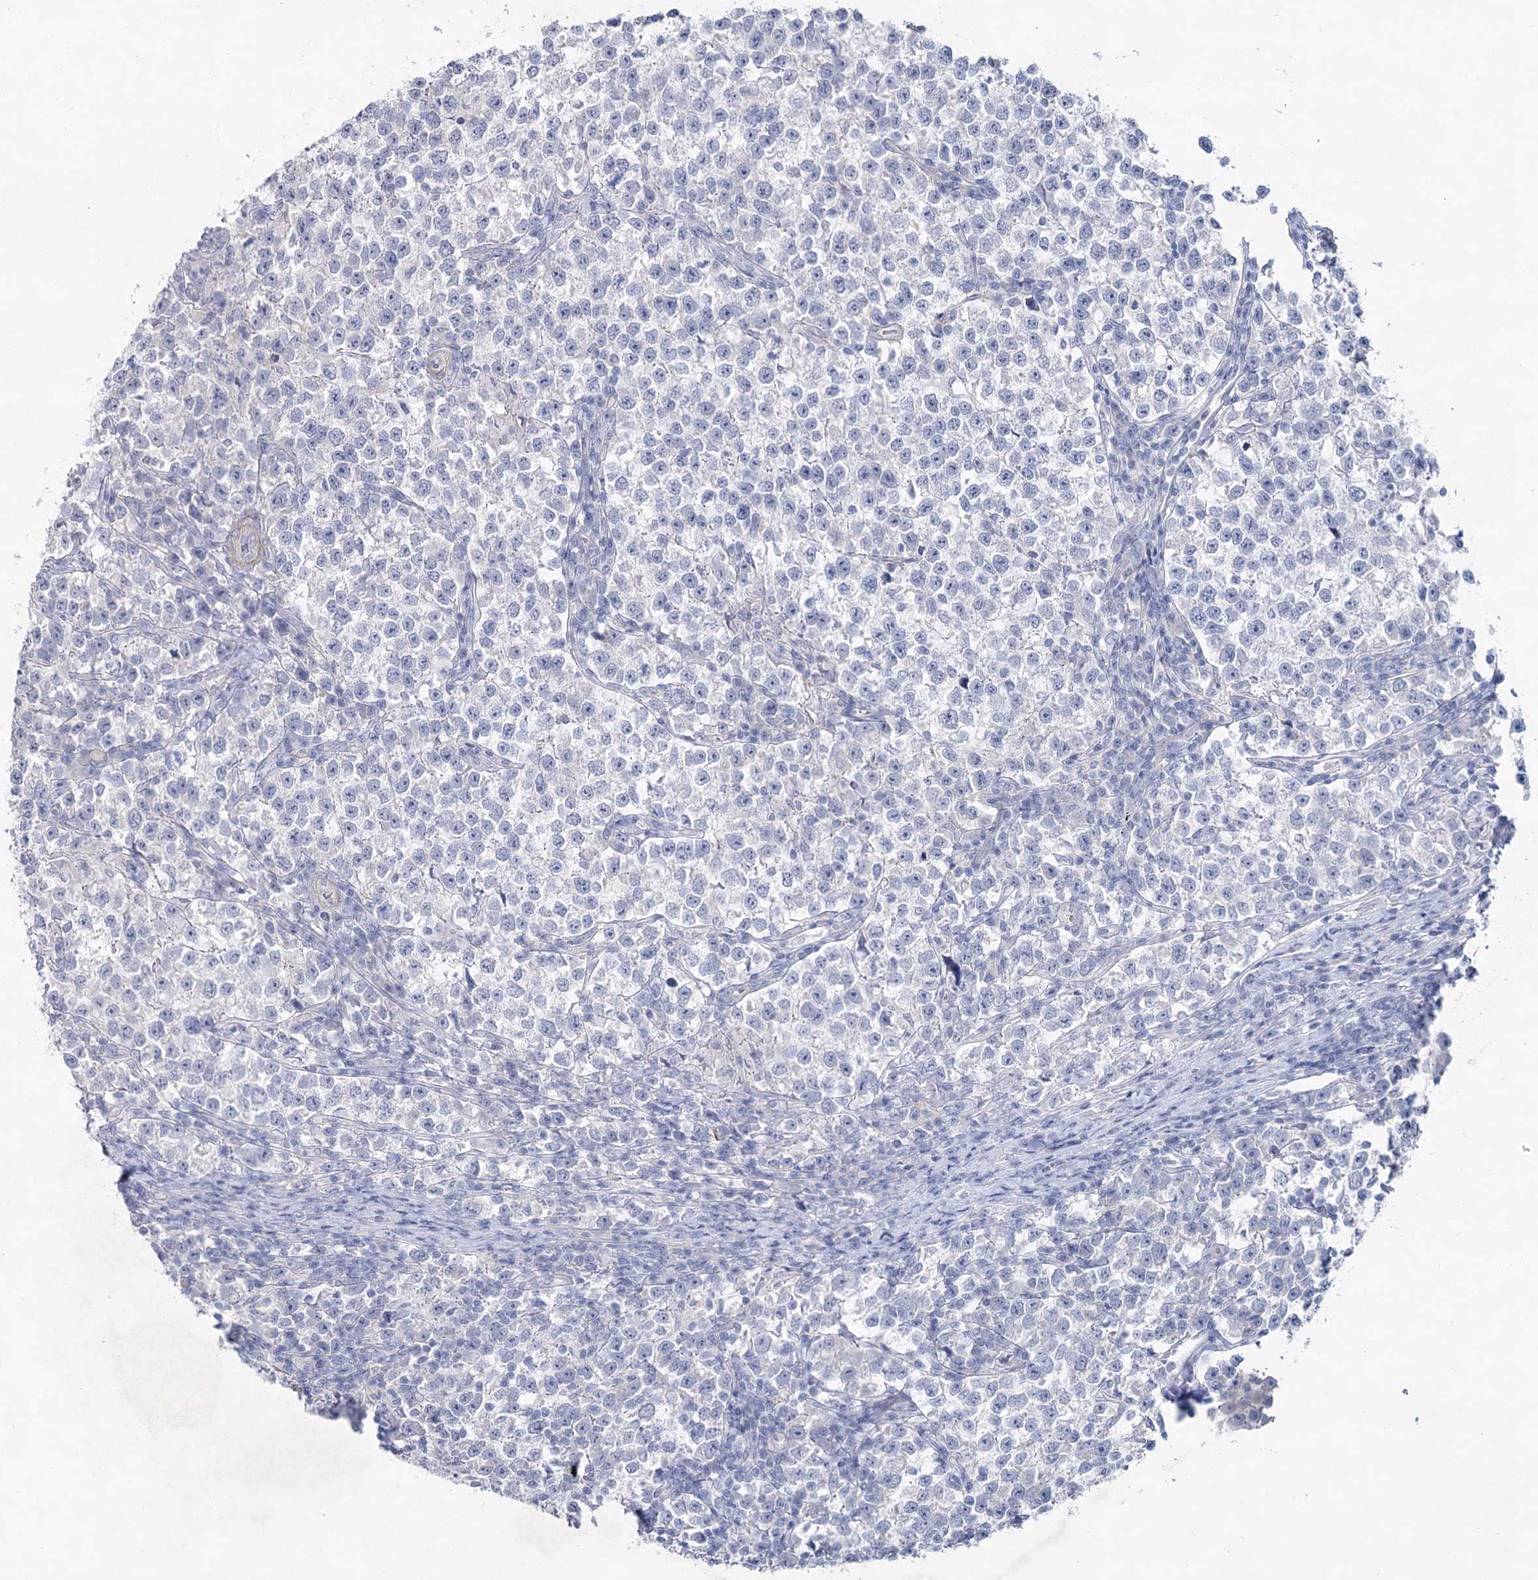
{"staining": {"intensity": "negative", "quantity": "none", "location": "none"}, "tissue": "testis cancer", "cell_type": "Tumor cells", "image_type": "cancer", "snomed": [{"axis": "morphology", "description": "Normal tissue, NOS"}, {"axis": "morphology", "description": "Seminoma, NOS"}, {"axis": "topography", "description": "Testis"}], "caption": "IHC photomicrograph of seminoma (testis) stained for a protein (brown), which demonstrates no expression in tumor cells.", "gene": "CCDC88A", "patient": {"sex": "male", "age": 43}}